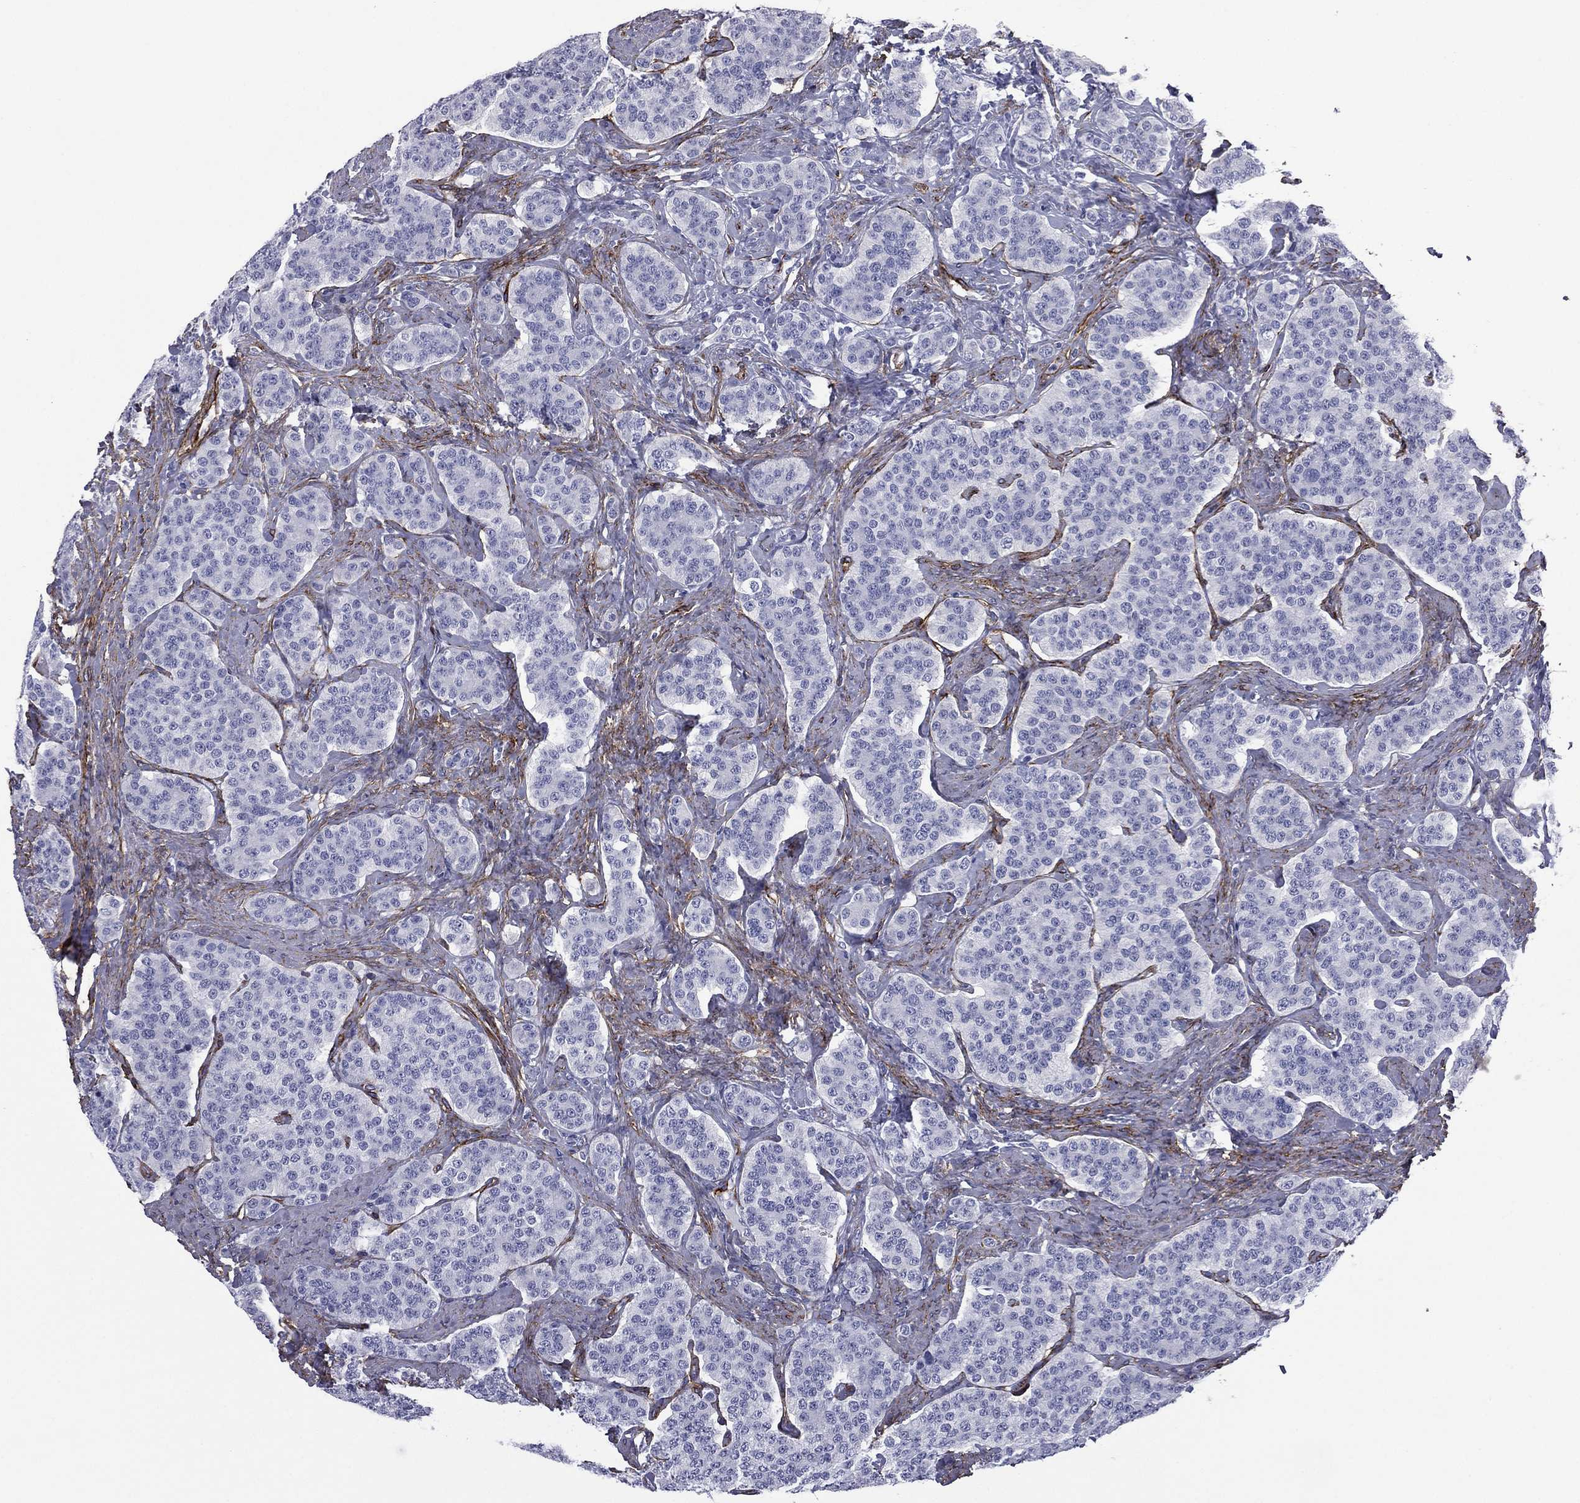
{"staining": {"intensity": "negative", "quantity": "none", "location": "none"}, "tissue": "carcinoid", "cell_type": "Tumor cells", "image_type": "cancer", "snomed": [{"axis": "morphology", "description": "Carcinoid, malignant, NOS"}, {"axis": "topography", "description": "Small intestine"}], "caption": "Immunohistochemical staining of carcinoid (malignant) reveals no significant staining in tumor cells. The staining is performed using DAB (3,3'-diaminobenzidine) brown chromogen with nuclei counter-stained in using hematoxylin.", "gene": "CAVIN3", "patient": {"sex": "female", "age": 58}}